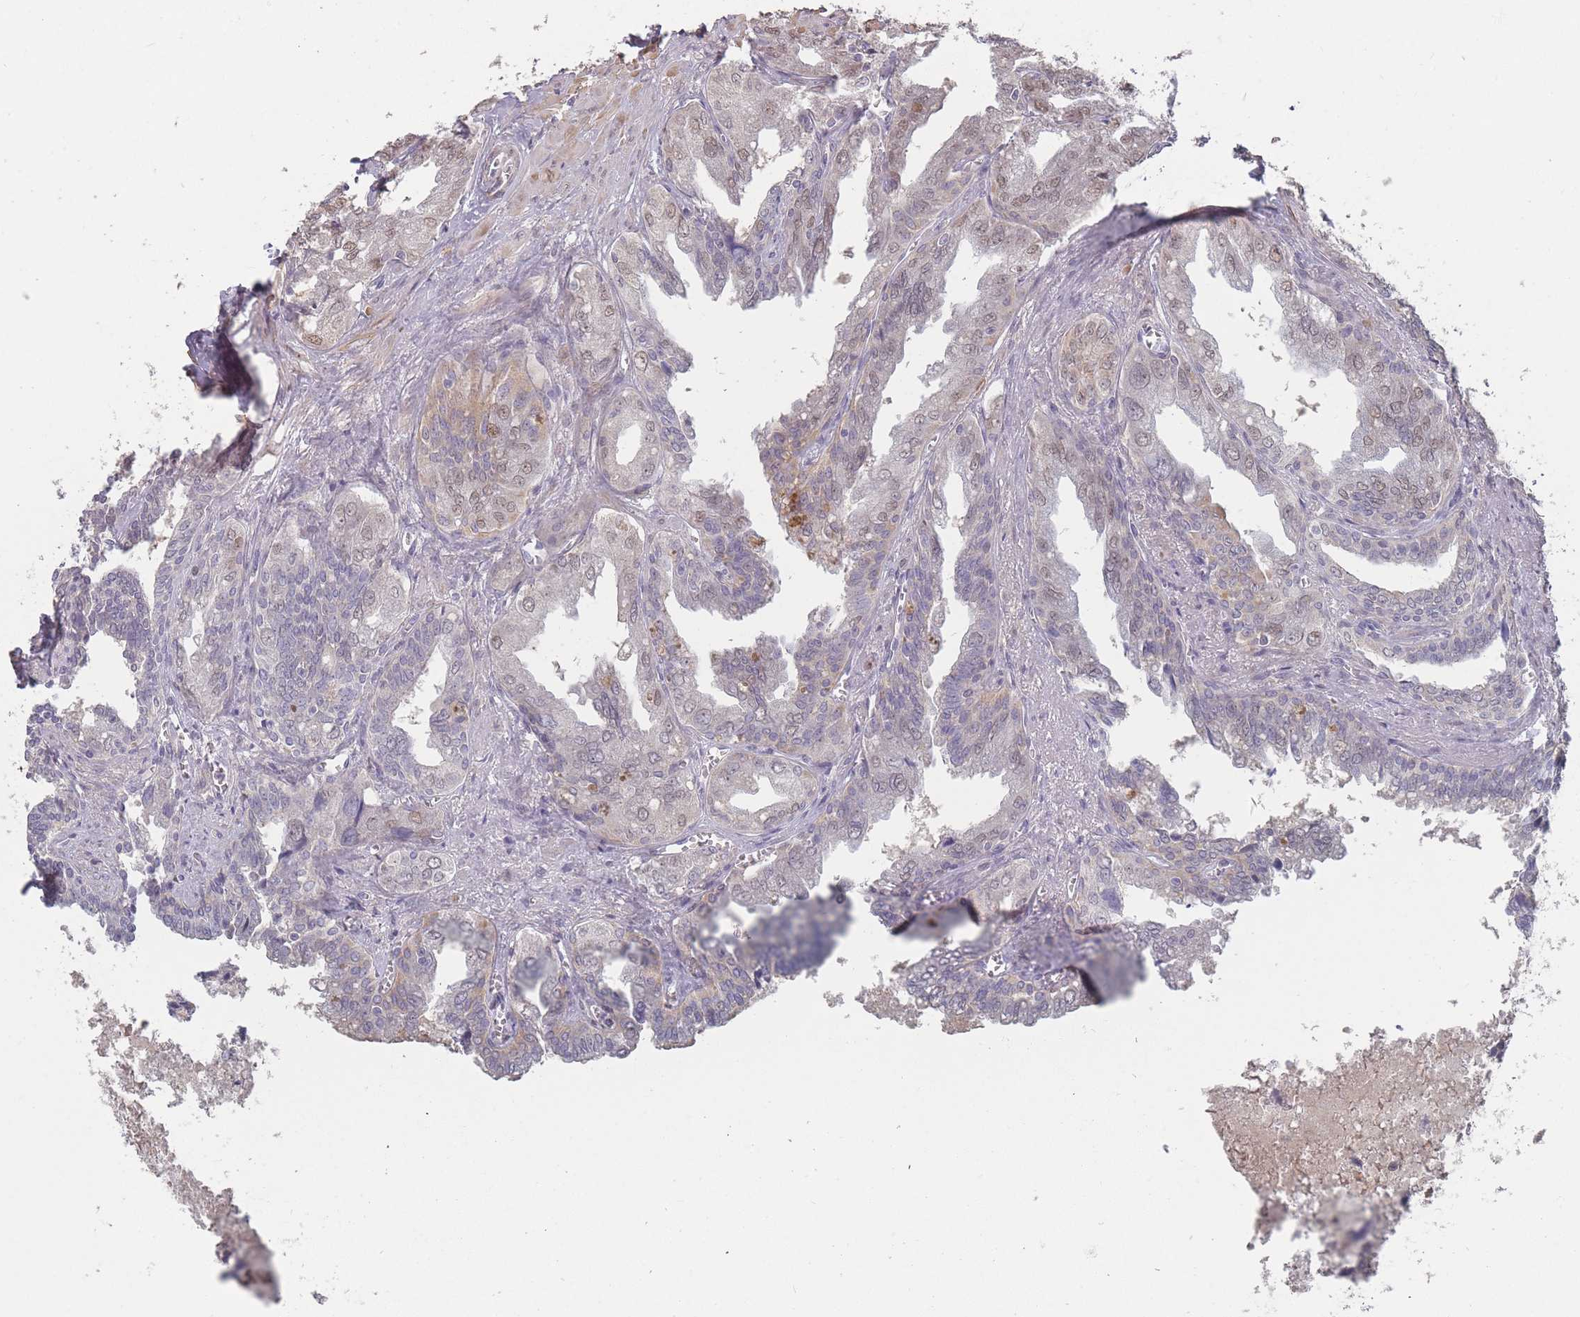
{"staining": {"intensity": "moderate", "quantity": "25%-75%", "location": "cytoplasmic/membranous,nuclear"}, "tissue": "seminal vesicle", "cell_type": "Glandular cells", "image_type": "normal", "snomed": [{"axis": "morphology", "description": "Normal tissue, NOS"}, {"axis": "topography", "description": "Seminal veicle"}], "caption": "IHC photomicrograph of unremarkable seminal vesicle: human seminal vesicle stained using IHC shows medium levels of moderate protein expression localized specifically in the cytoplasmic/membranous,nuclear of glandular cells, appearing as a cytoplasmic/membranous,nuclear brown color.", "gene": "ERCC6L", "patient": {"sex": "male", "age": 67}}